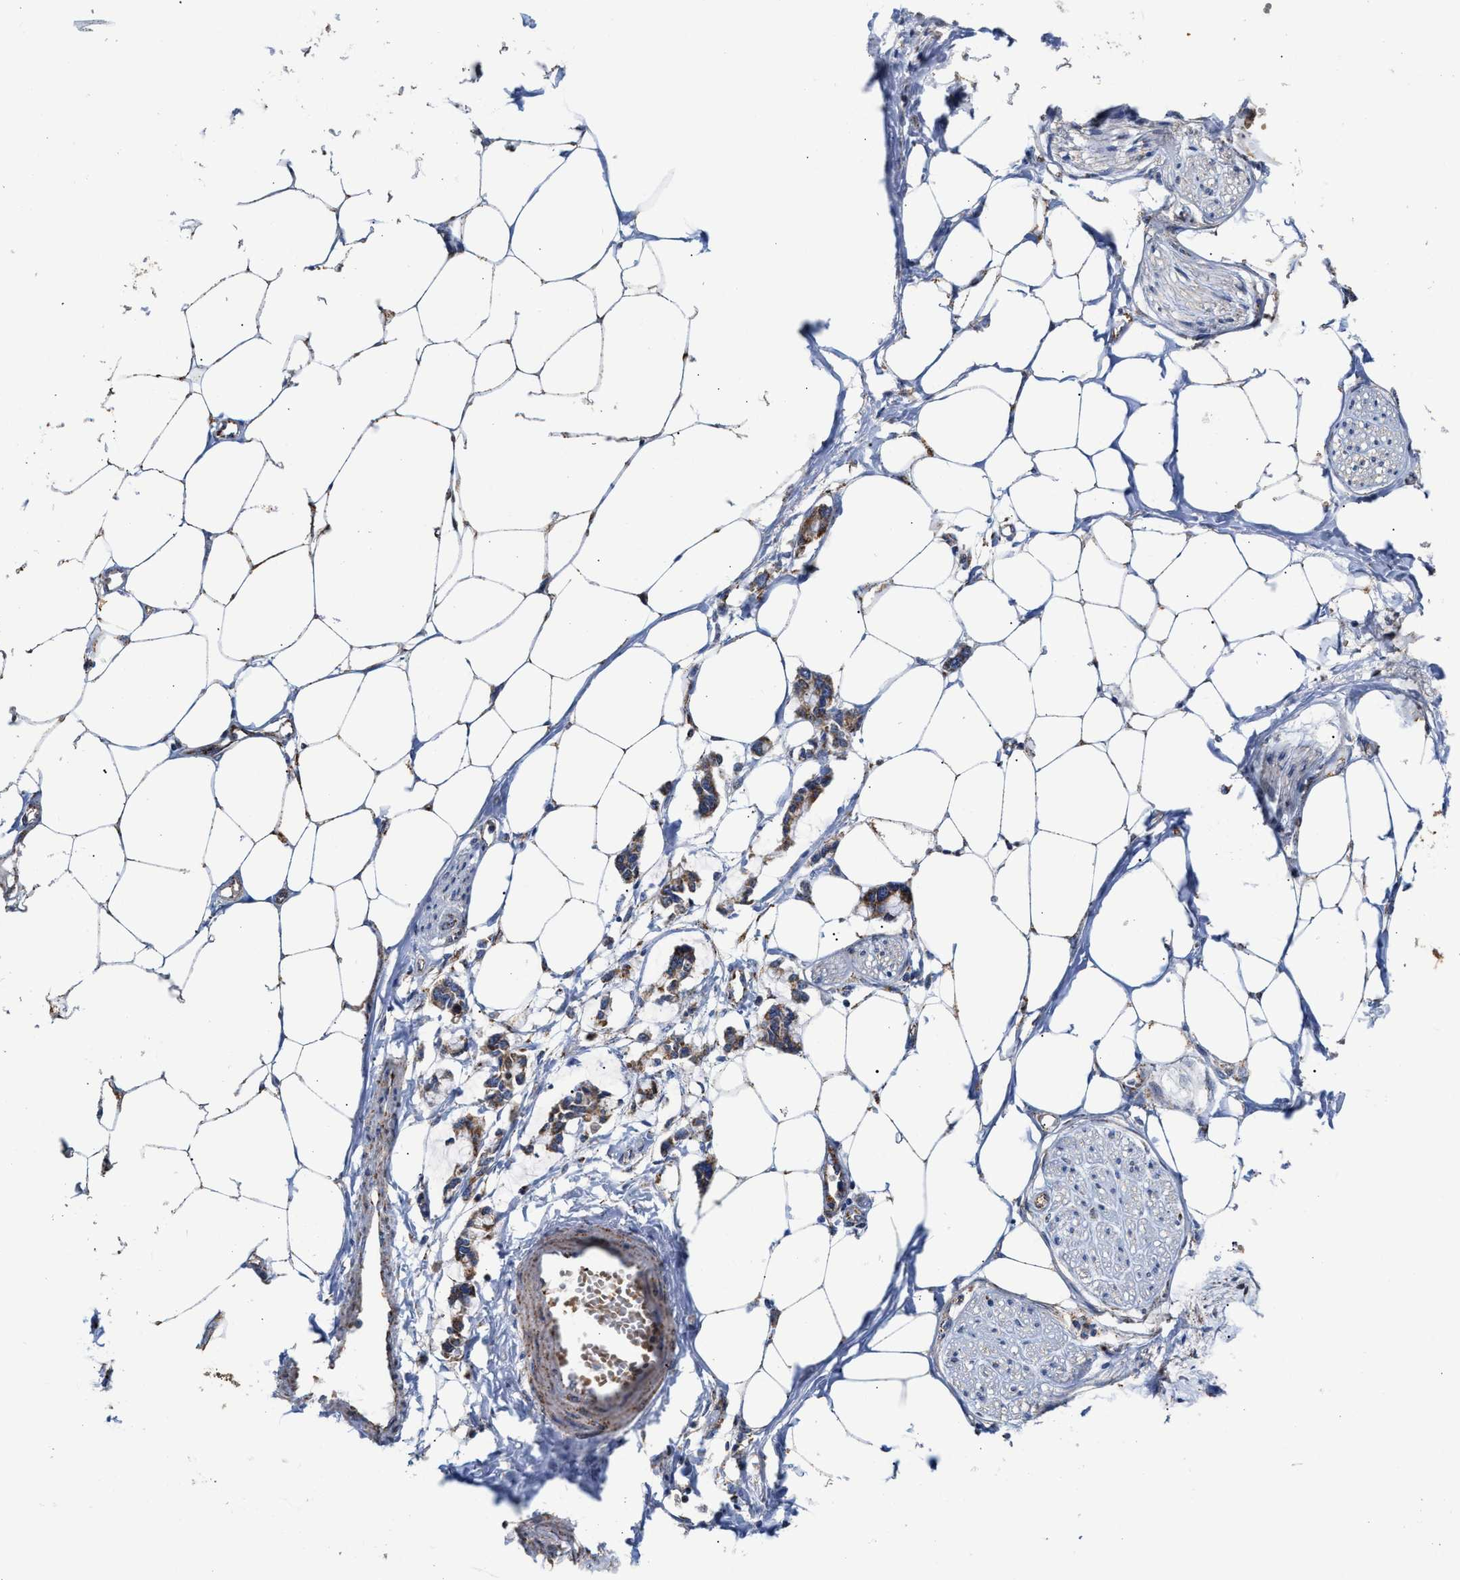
{"staining": {"intensity": "moderate", "quantity": "25%-75%", "location": "cytoplasmic/membranous"}, "tissue": "adipose tissue", "cell_type": "Adipocytes", "image_type": "normal", "snomed": [{"axis": "morphology", "description": "Normal tissue, NOS"}, {"axis": "morphology", "description": "Adenocarcinoma, NOS"}, {"axis": "topography", "description": "Colon"}, {"axis": "topography", "description": "Peripheral nerve tissue"}], "caption": "A brown stain labels moderate cytoplasmic/membranous positivity of a protein in adipocytes of benign human adipose tissue. The staining is performed using DAB brown chromogen to label protein expression. The nuclei are counter-stained blue using hematoxylin.", "gene": "MECR", "patient": {"sex": "male", "age": 14}}